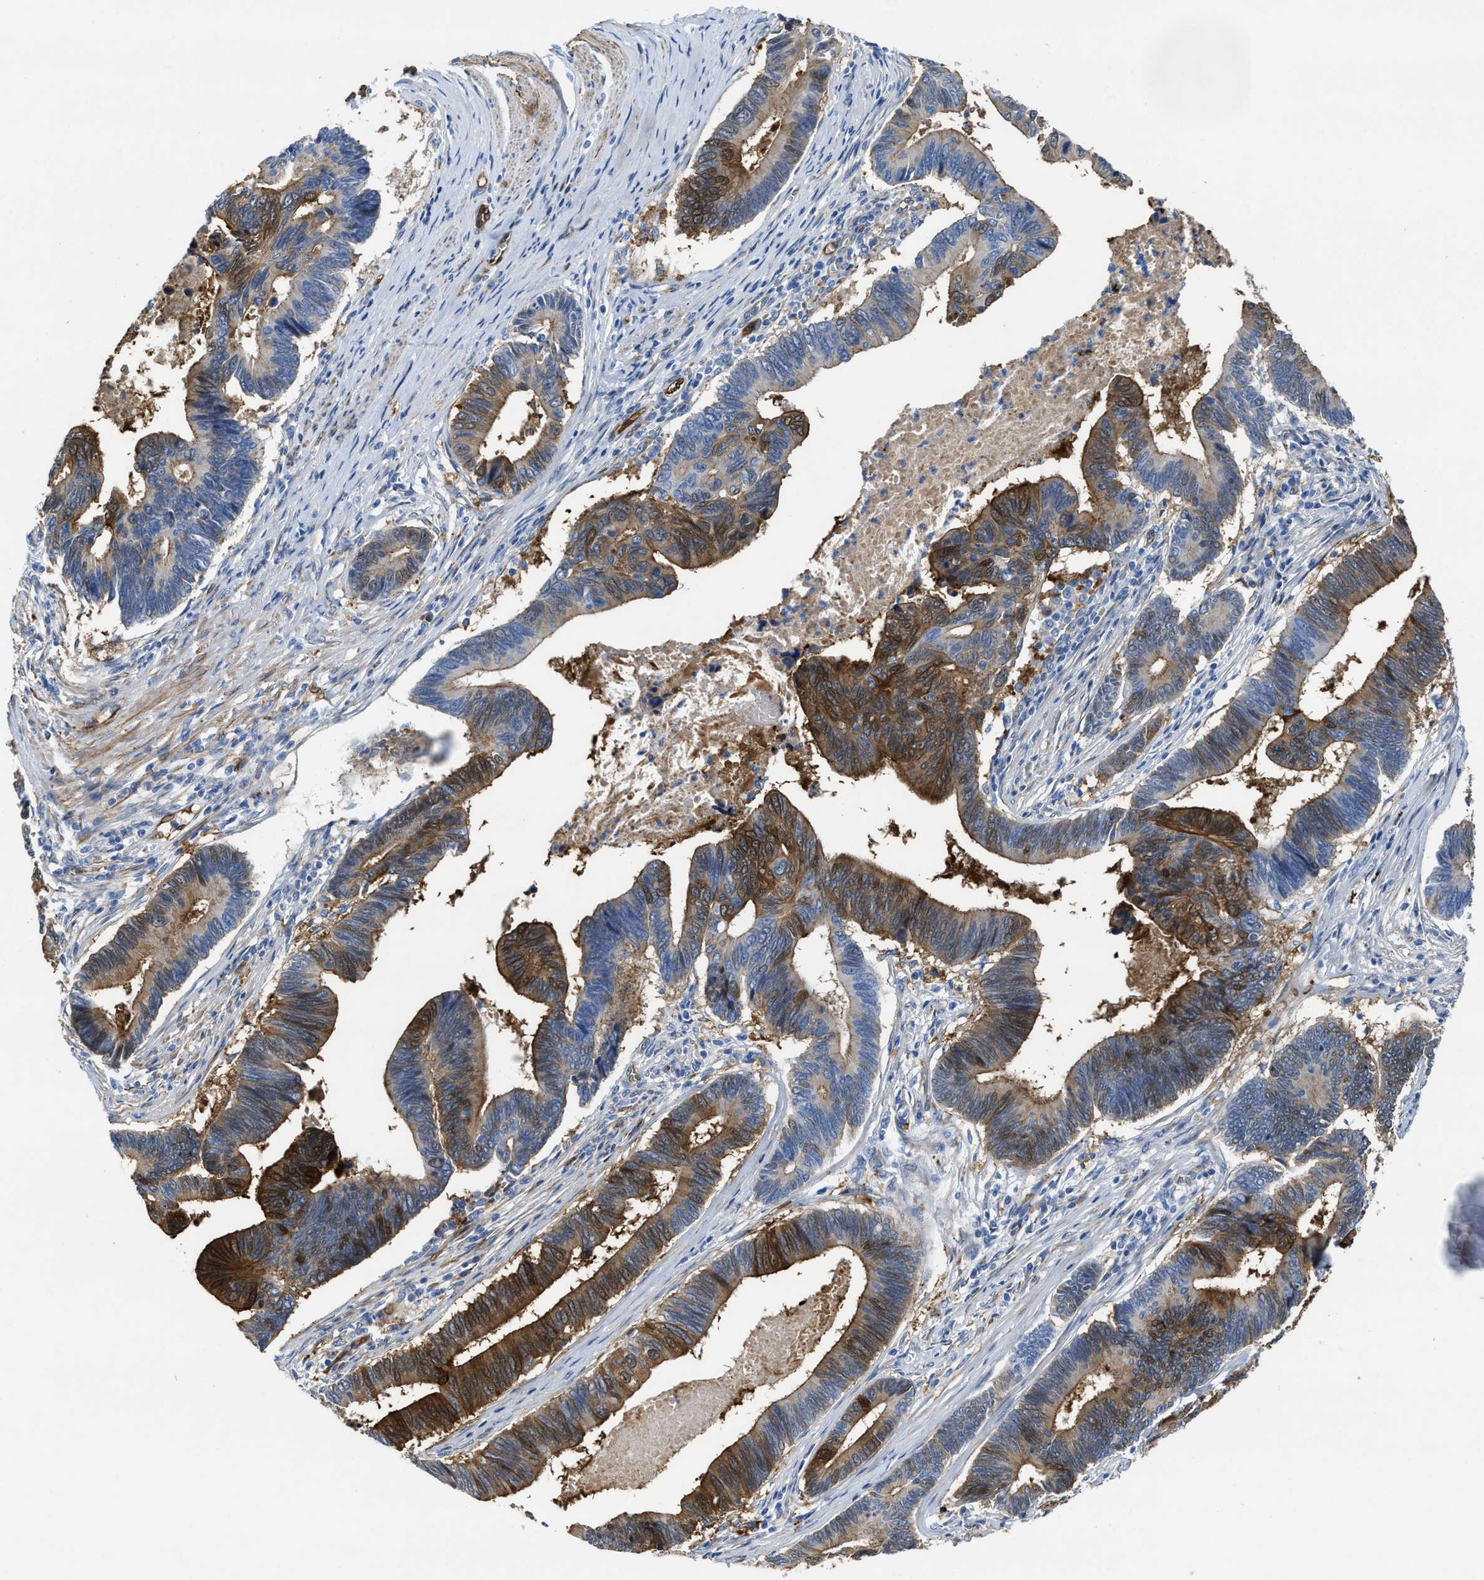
{"staining": {"intensity": "strong", "quantity": "25%-75%", "location": "cytoplasmic/membranous"}, "tissue": "pancreatic cancer", "cell_type": "Tumor cells", "image_type": "cancer", "snomed": [{"axis": "morphology", "description": "Adenocarcinoma, NOS"}, {"axis": "topography", "description": "Pancreas"}], "caption": "Immunohistochemistry (IHC) of human pancreatic cancer (adenocarcinoma) exhibits high levels of strong cytoplasmic/membranous positivity in about 25%-75% of tumor cells.", "gene": "ASS1", "patient": {"sex": "female", "age": 70}}